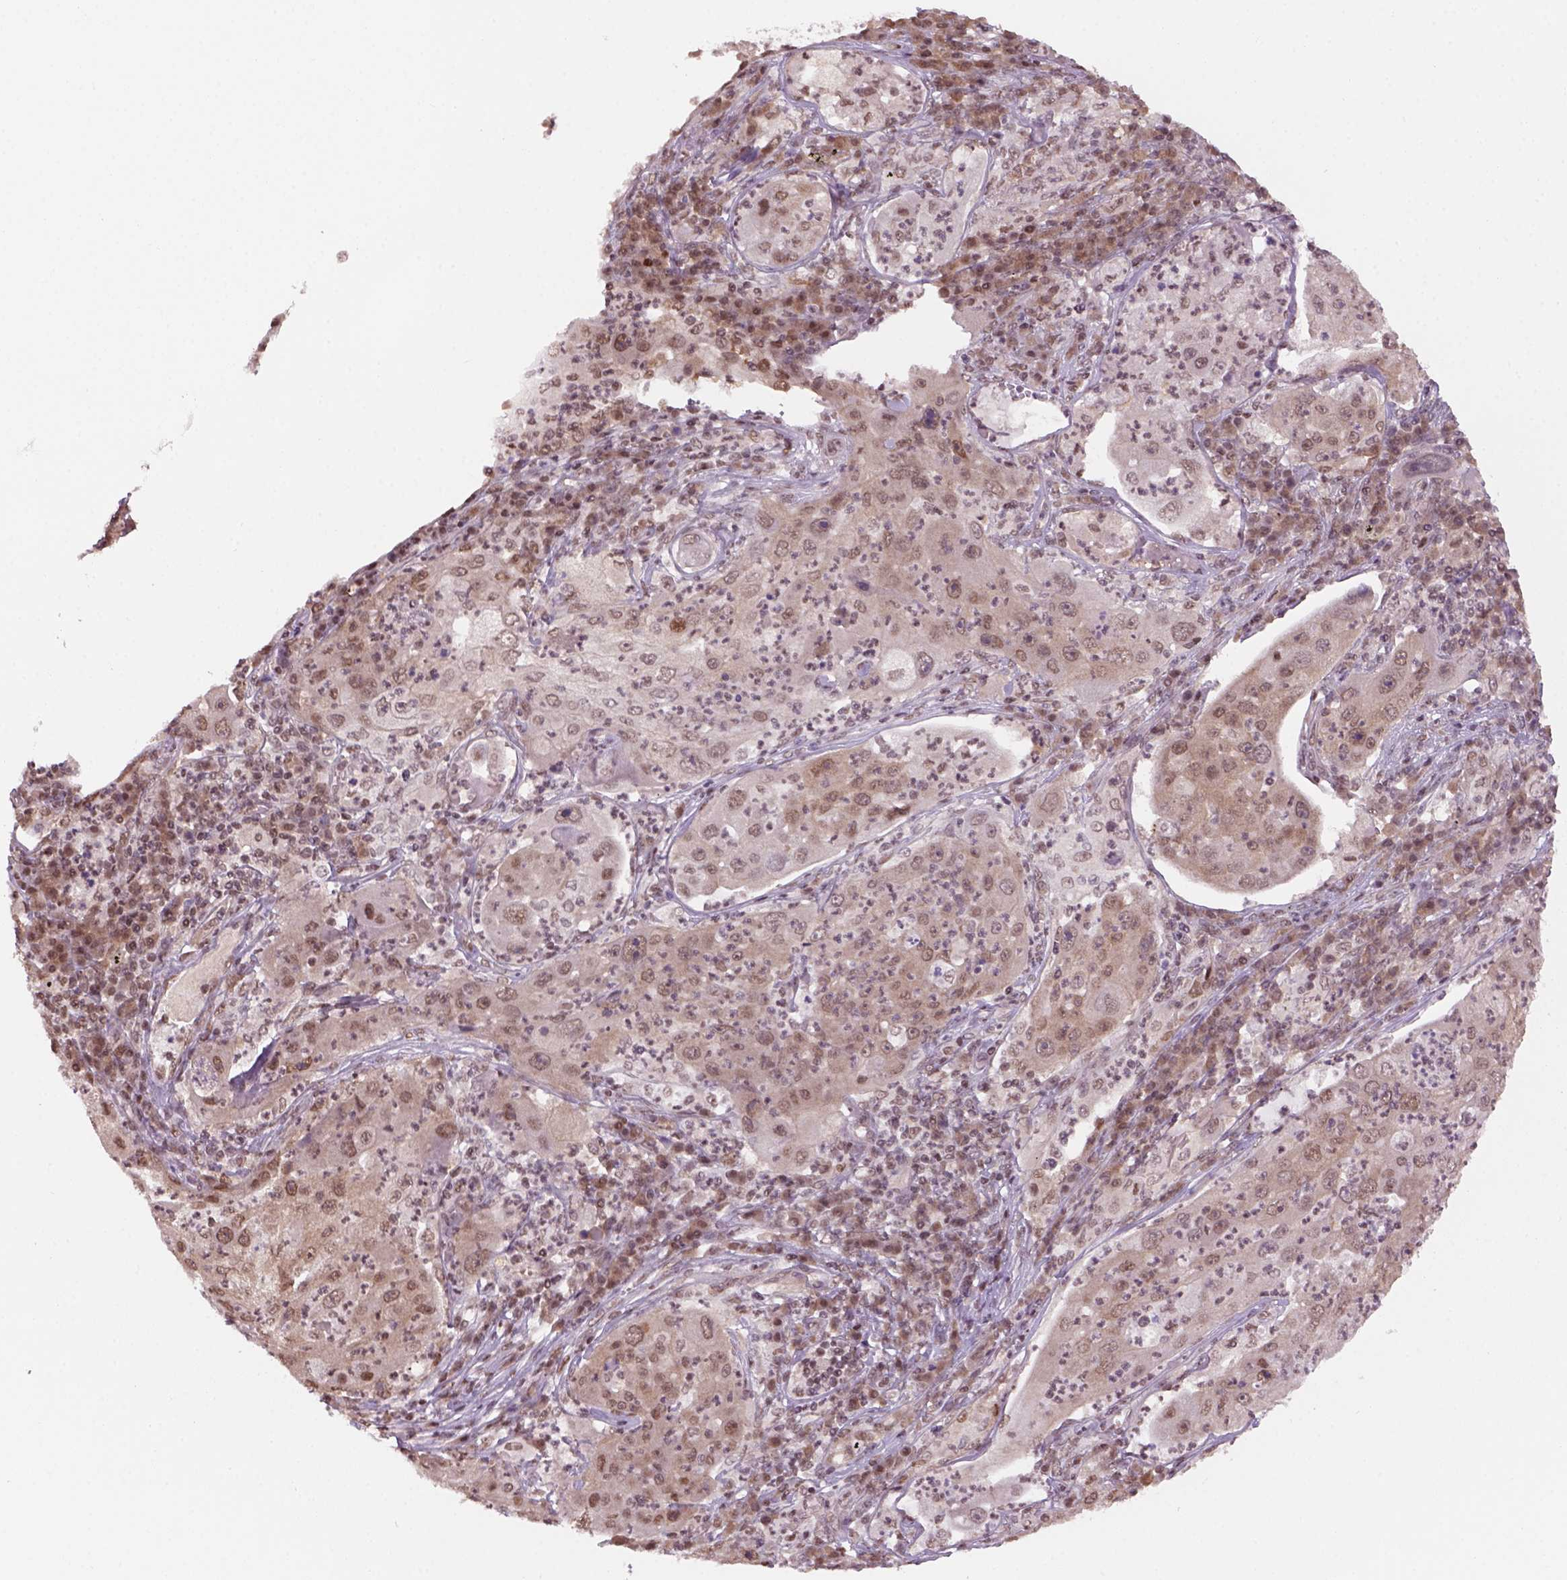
{"staining": {"intensity": "weak", "quantity": ">75%", "location": "nuclear"}, "tissue": "lung cancer", "cell_type": "Tumor cells", "image_type": "cancer", "snomed": [{"axis": "morphology", "description": "Squamous cell carcinoma, NOS"}, {"axis": "topography", "description": "Lung"}], "caption": "Immunohistochemical staining of human lung cancer demonstrates low levels of weak nuclear positivity in about >75% of tumor cells.", "gene": "GOT1", "patient": {"sex": "female", "age": 59}}